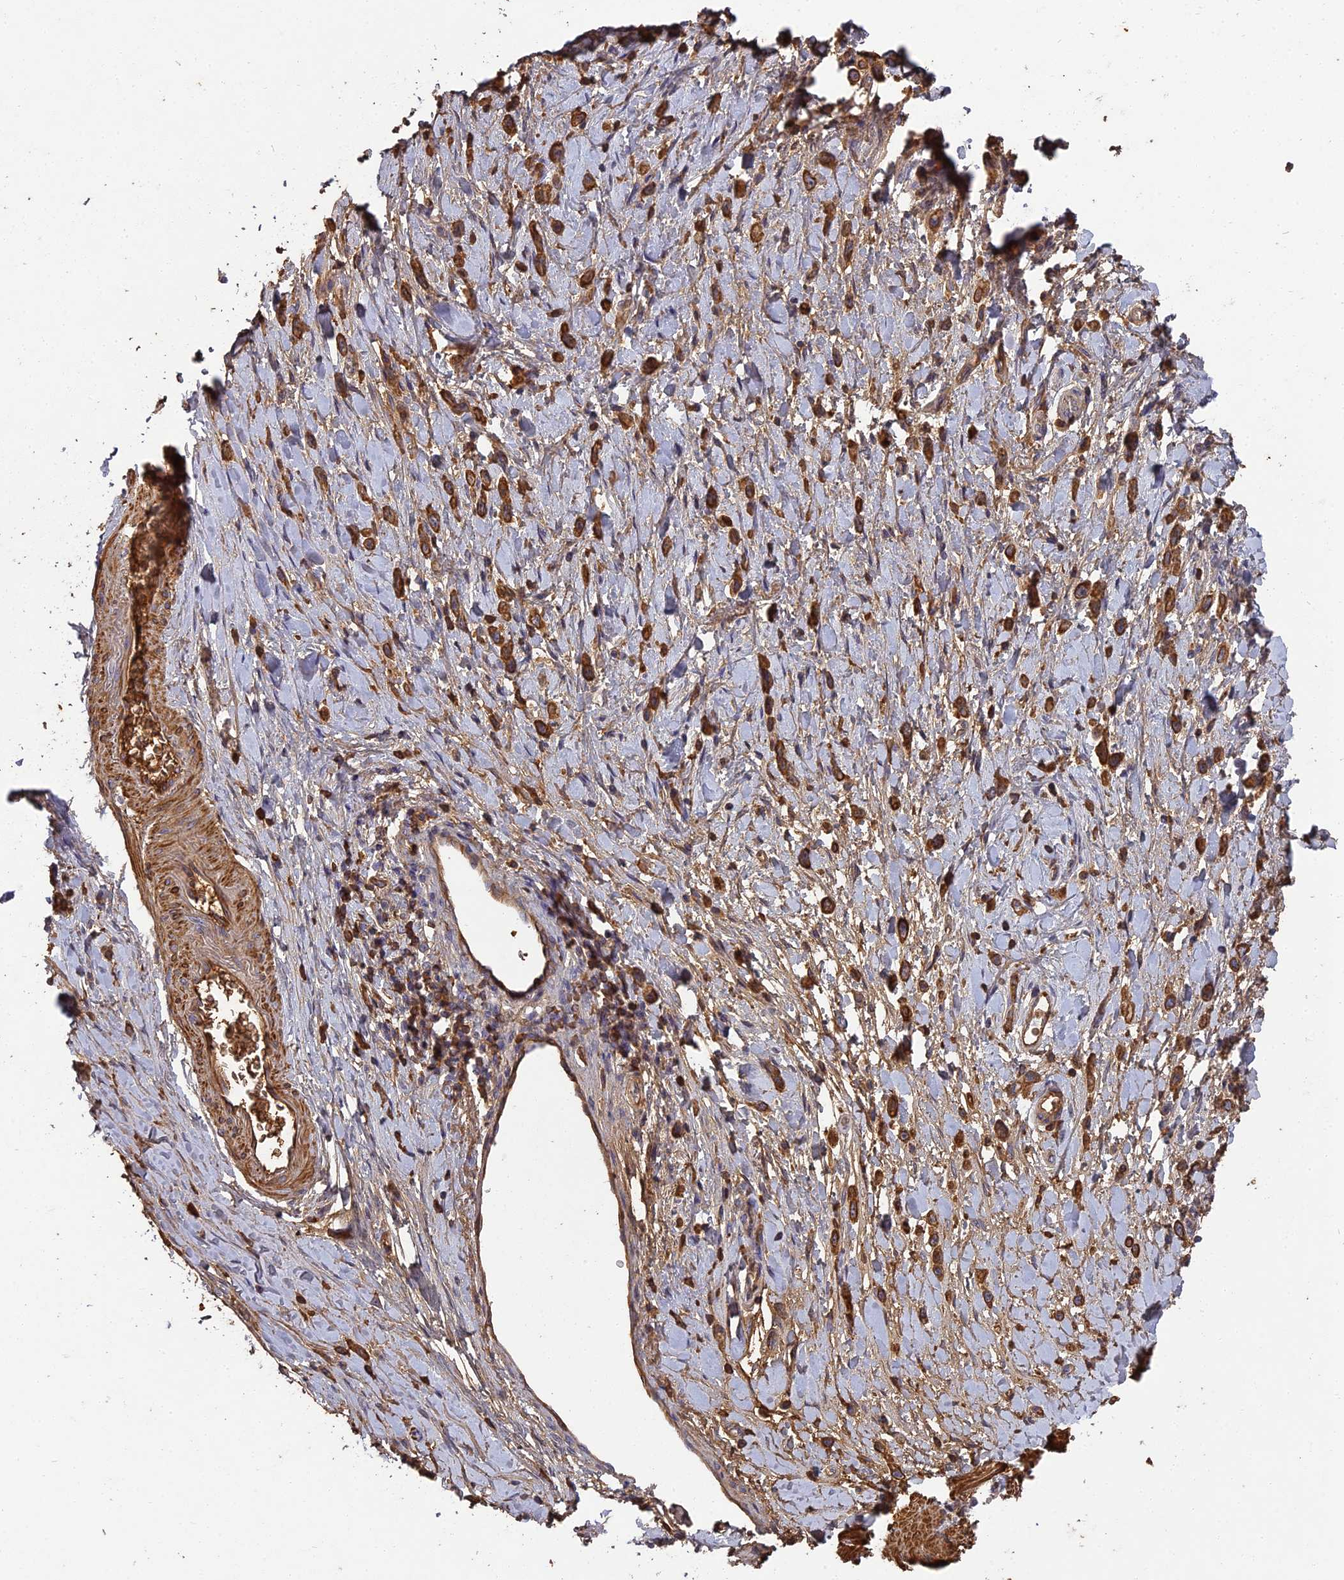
{"staining": {"intensity": "strong", "quantity": ">75%", "location": "cytoplasmic/membranous"}, "tissue": "stomach cancer", "cell_type": "Tumor cells", "image_type": "cancer", "snomed": [{"axis": "morphology", "description": "Adenocarcinoma, NOS"}, {"axis": "topography", "description": "Stomach"}], "caption": "Immunohistochemical staining of adenocarcinoma (stomach) exhibits strong cytoplasmic/membranous protein positivity in about >75% of tumor cells. Using DAB (3,3'-diaminobenzidine) (brown) and hematoxylin (blue) stains, captured at high magnification using brightfield microscopy.", "gene": "ERMAP", "patient": {"sex": "female", "age": 65}}